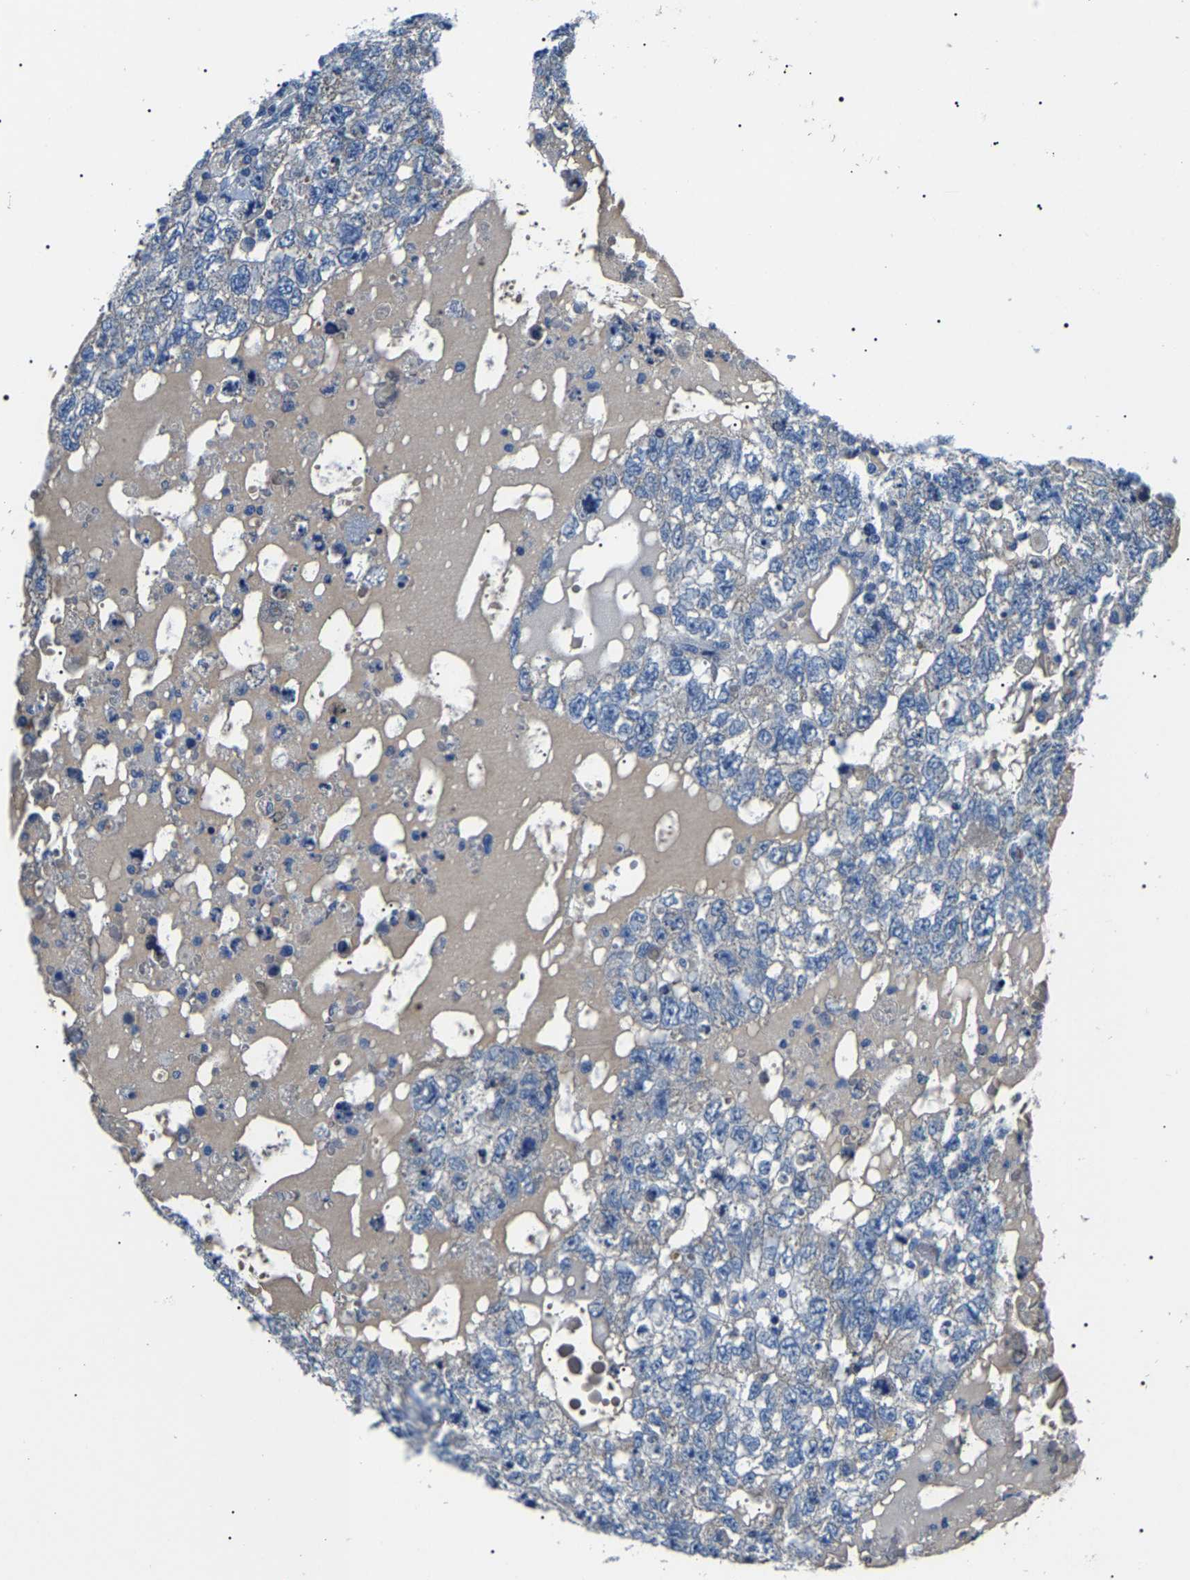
{"staining": {"intensity": "negative", "quantity": "none", "location": "none"}, "tissue": "testis cancer", "cell_type": "Tumor cells", "image_type": "cancer", "snomed": [{"axis": "morphology", "description": "Carcinoma, Embryonal, NOS"}, {"axis": "topography", "description": "Testis"}], "caption": "Tumor cells are negative for protein expression in human testis embryonal carcinoma.", "gene": "KLK15", "patient": {"sex": "male", "age": 36}}